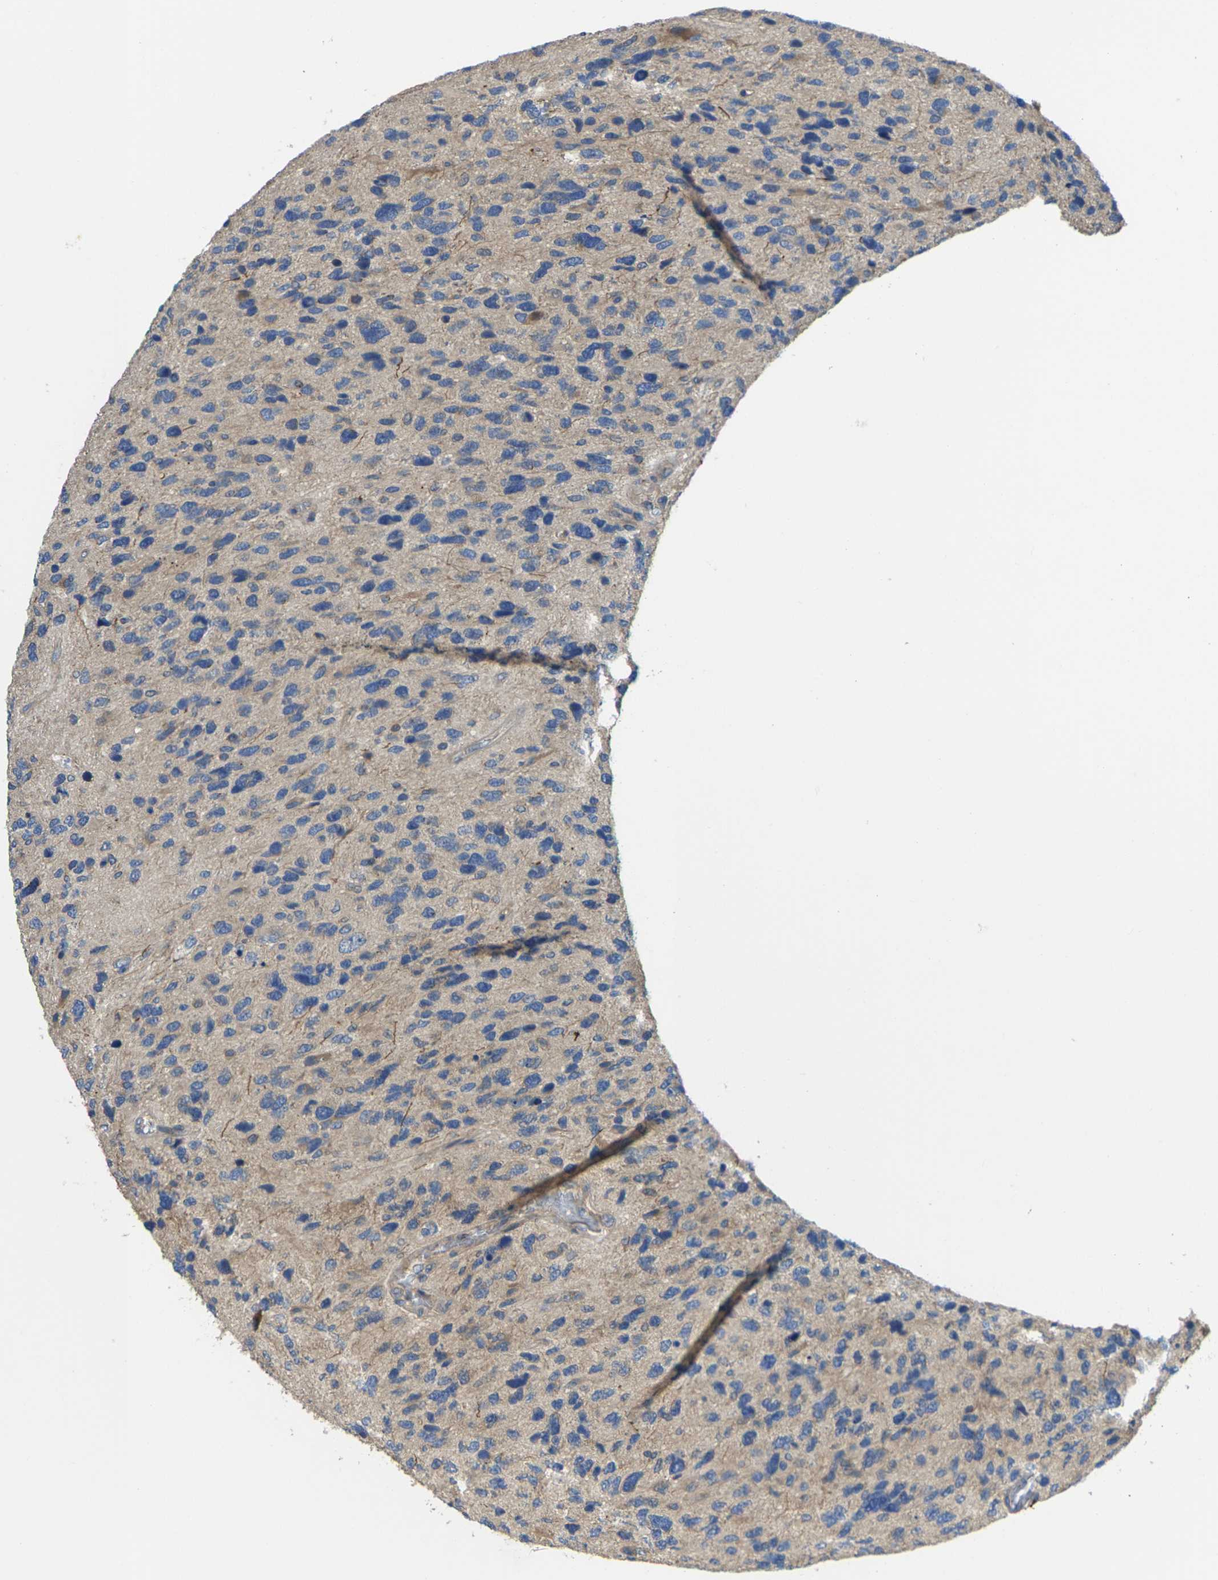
{"staining": {"intensity": "moderate", "quantity": "<25%", "location": "cytoplasmic/membranous"}, "tissue": "glioma", "cell_type": "Tumor cells", "image_type": "cancer", "snomed": [{"axis": "morphology", "description": "Glioma, malignant, High grade"}, {"axis": "topography", "description": "Brain"}], "caption": "A photomicrograph showing moderate cytoplasmic/membranous expression in about <25% of tumor cells in glioma, as visualized by brown immunohistochemical staining.", "gene": "TMCC2", "patient": {"sex": "female", "age": 58}}